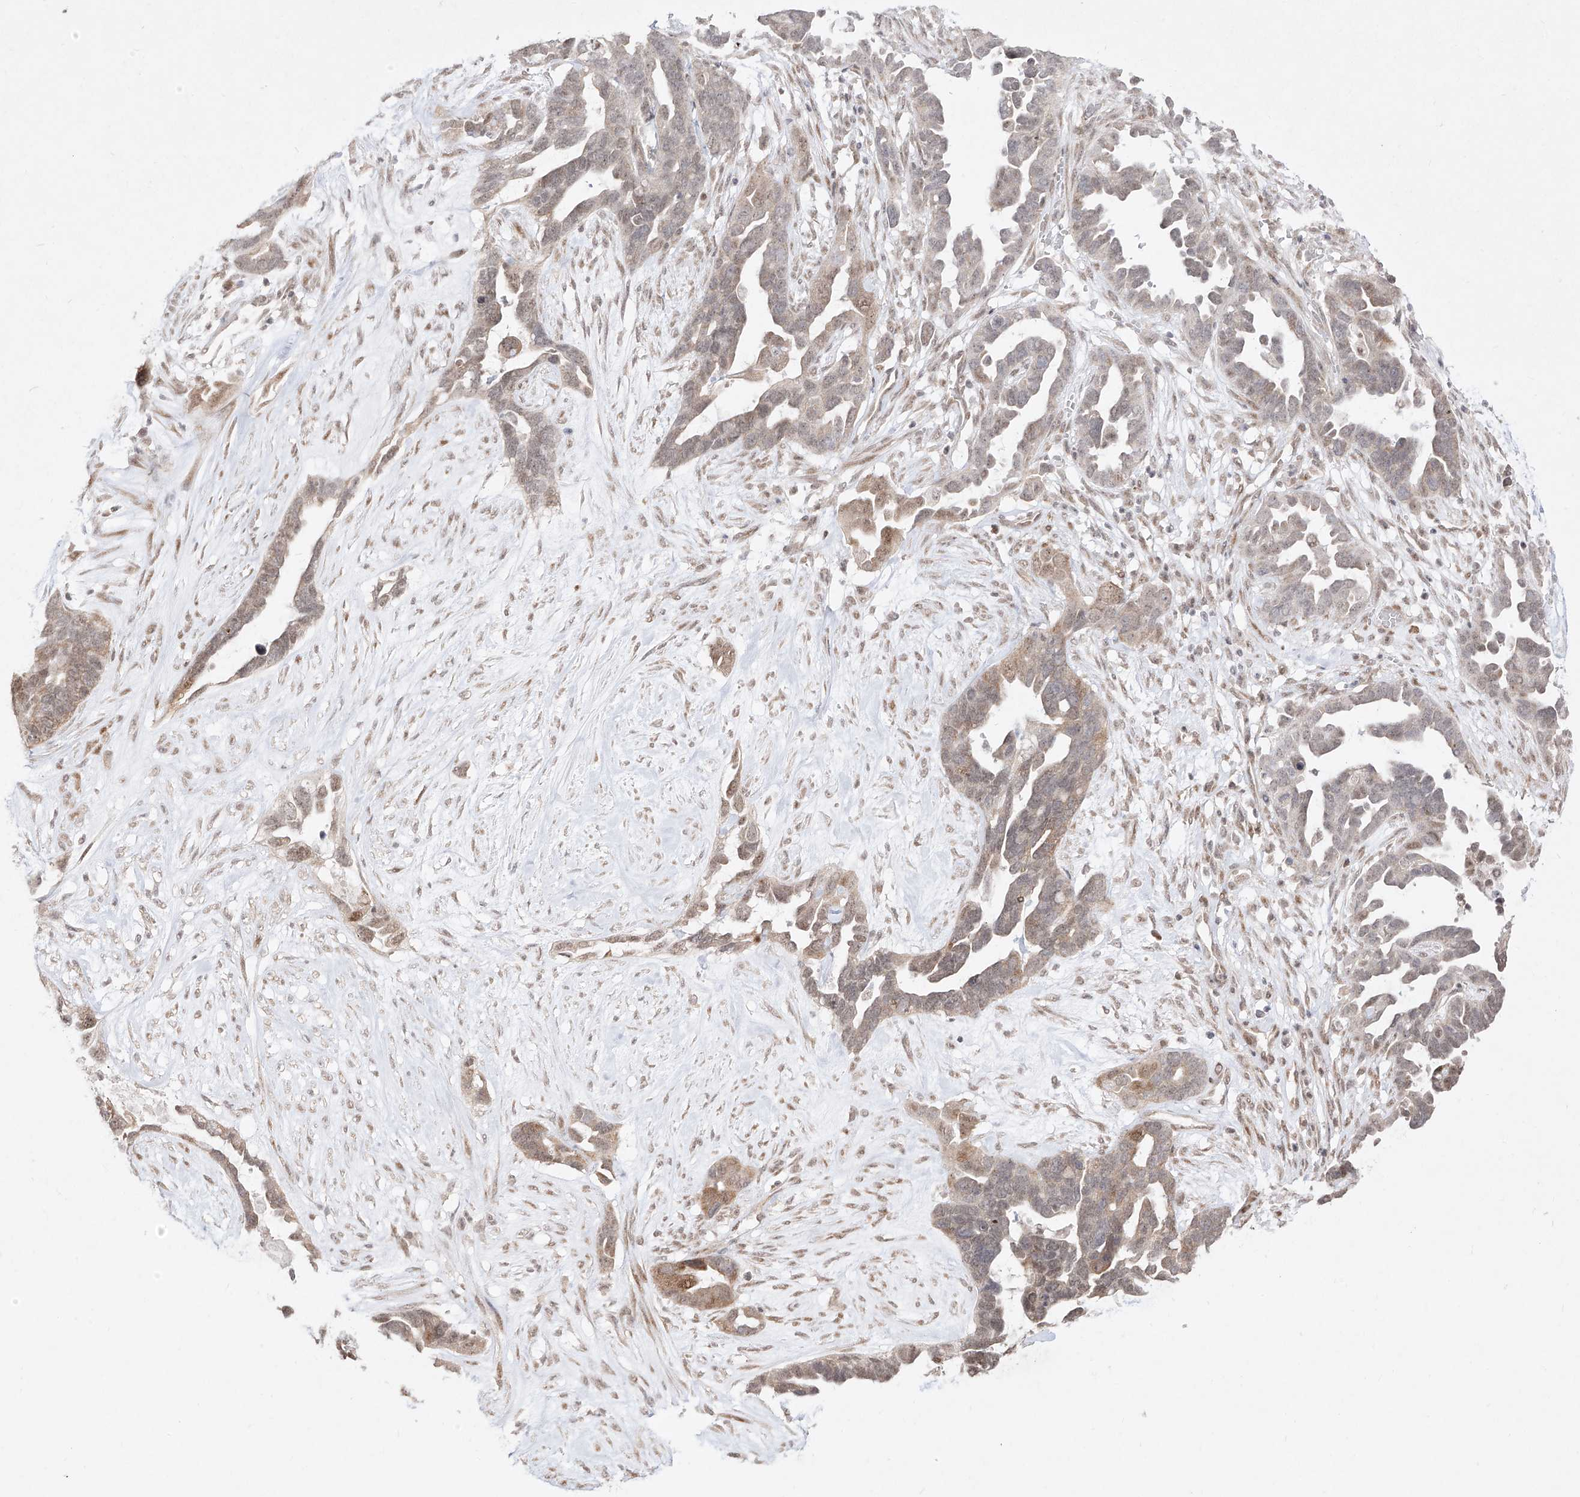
{"staining": {"intensity": "weak", "quantity": "<25%", "location": "cytoplasmic/membranous,nuclear"}, "tissue": "ovarian cancer", "cell_type": "Tumor cells", "image_type": "cancer", "snomed": [{"axis": "morphology", "description": "Cystadenocarcinoma, serous, NOS"}, {"axis": "topography", "description": "Ovary"}], "caption": "Serous cystadenocarcinoma (ovarian) stained for a protein using IHC exhibits no expression tumor cells.", "gene": "SNRNP27", "patient": {"sex": "female", "age": 54}}